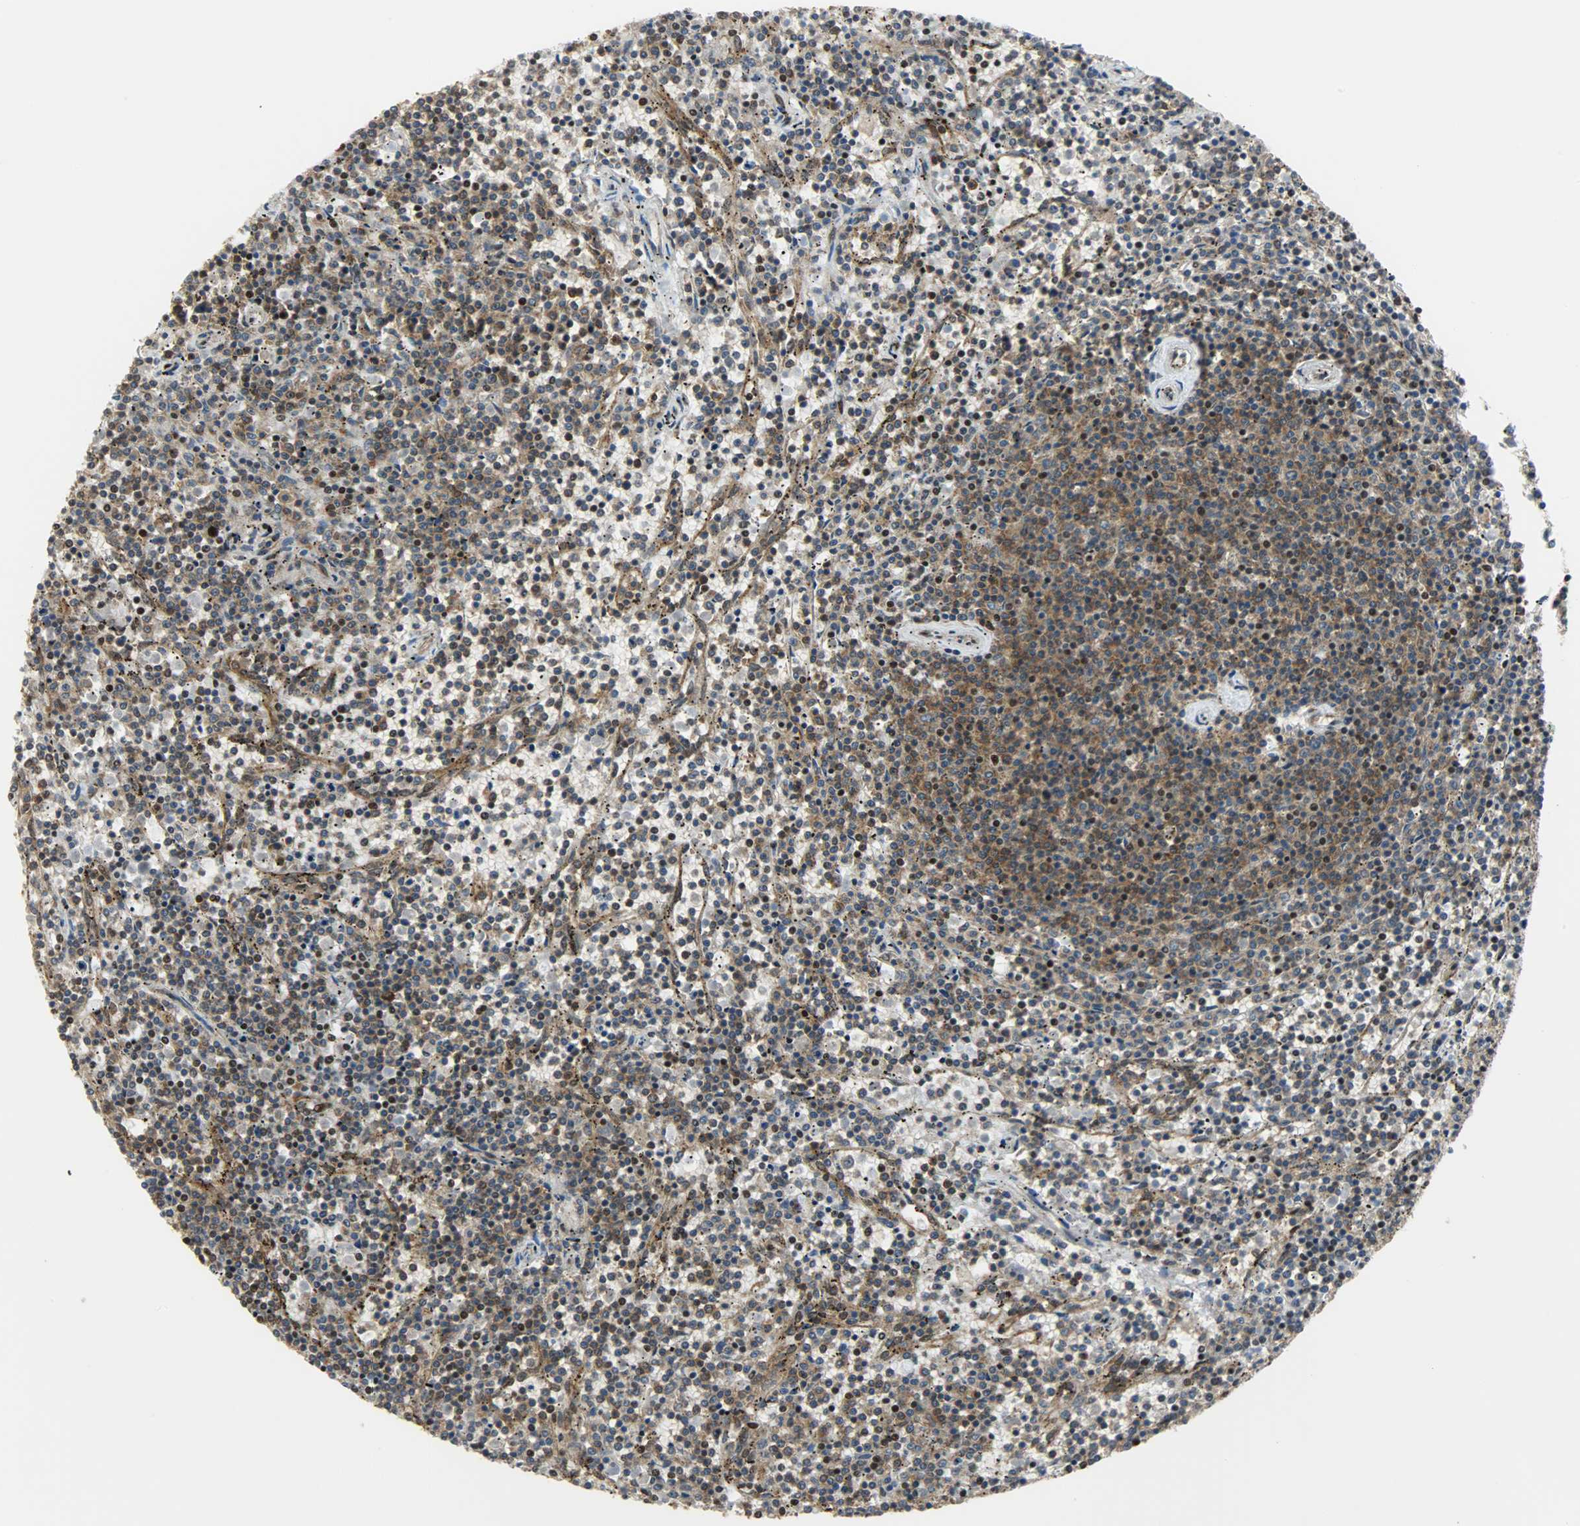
{"staining": {"intensity": "moderate", "quantity": "25%-75%", "location": "cytoplasmic/membranous,nuclear"}, "tissue": "lymphoma", "cell_type": "Tumor cells", "image_type": "cancer", "snomed": [{"axis": "morphology", "description": "Malignant lymphoma, non-Hodgkin's type, Low grade"}, {"axis": "topography", "description": "Spleen"}], "caption": "Immunohistochemistry (IHC) (DAB) staining of human malignant lymphoma, non-Hodgkin's type (low-grade) shows moderate cytoplasmic/membranous and nuclear protein staining in about 25%-75% of tumor cells.", "gene": "SSB", "patient": {"sex": "female", "age": 50}}